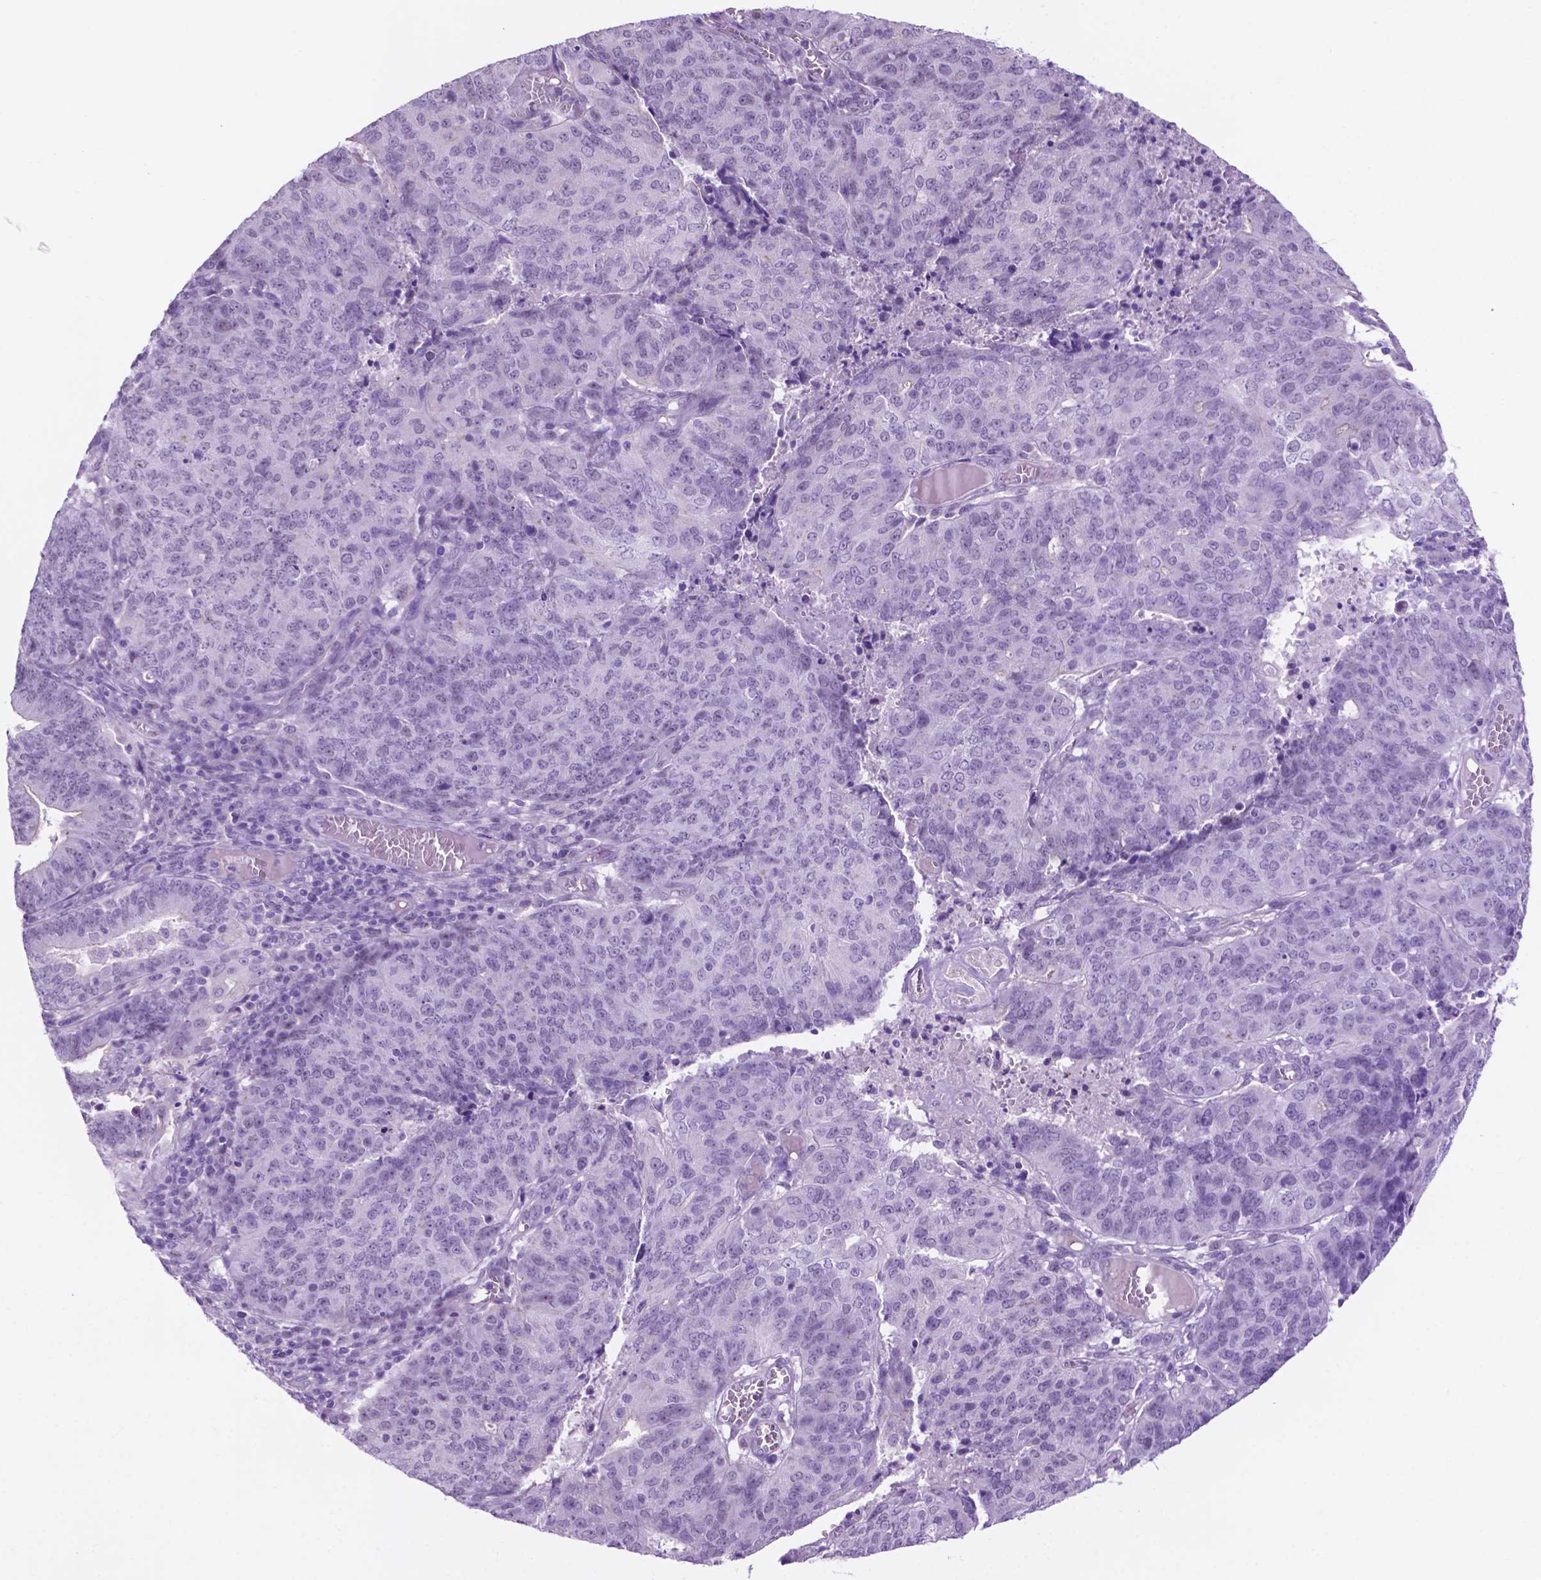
{"staining": {"intensity": "negative", "quantity": "none", "location": "none"}, "tissue": "endometrial cancer", "cell_type": "Tumor cells", "image_type": "cancer", "snomed": [{"axis": "morphology", "description": "Adenocarcinoma, NOS"}, {"axis": "topography", "description": "Endometrium"}], "caption": "Tumor cells are negative for brown protein staining in endometrial cancer (adenocarcinoma). Nuclei are stained in blue.", "gene": "ACY3", "patient": {"sex": "female", "age": 82}}